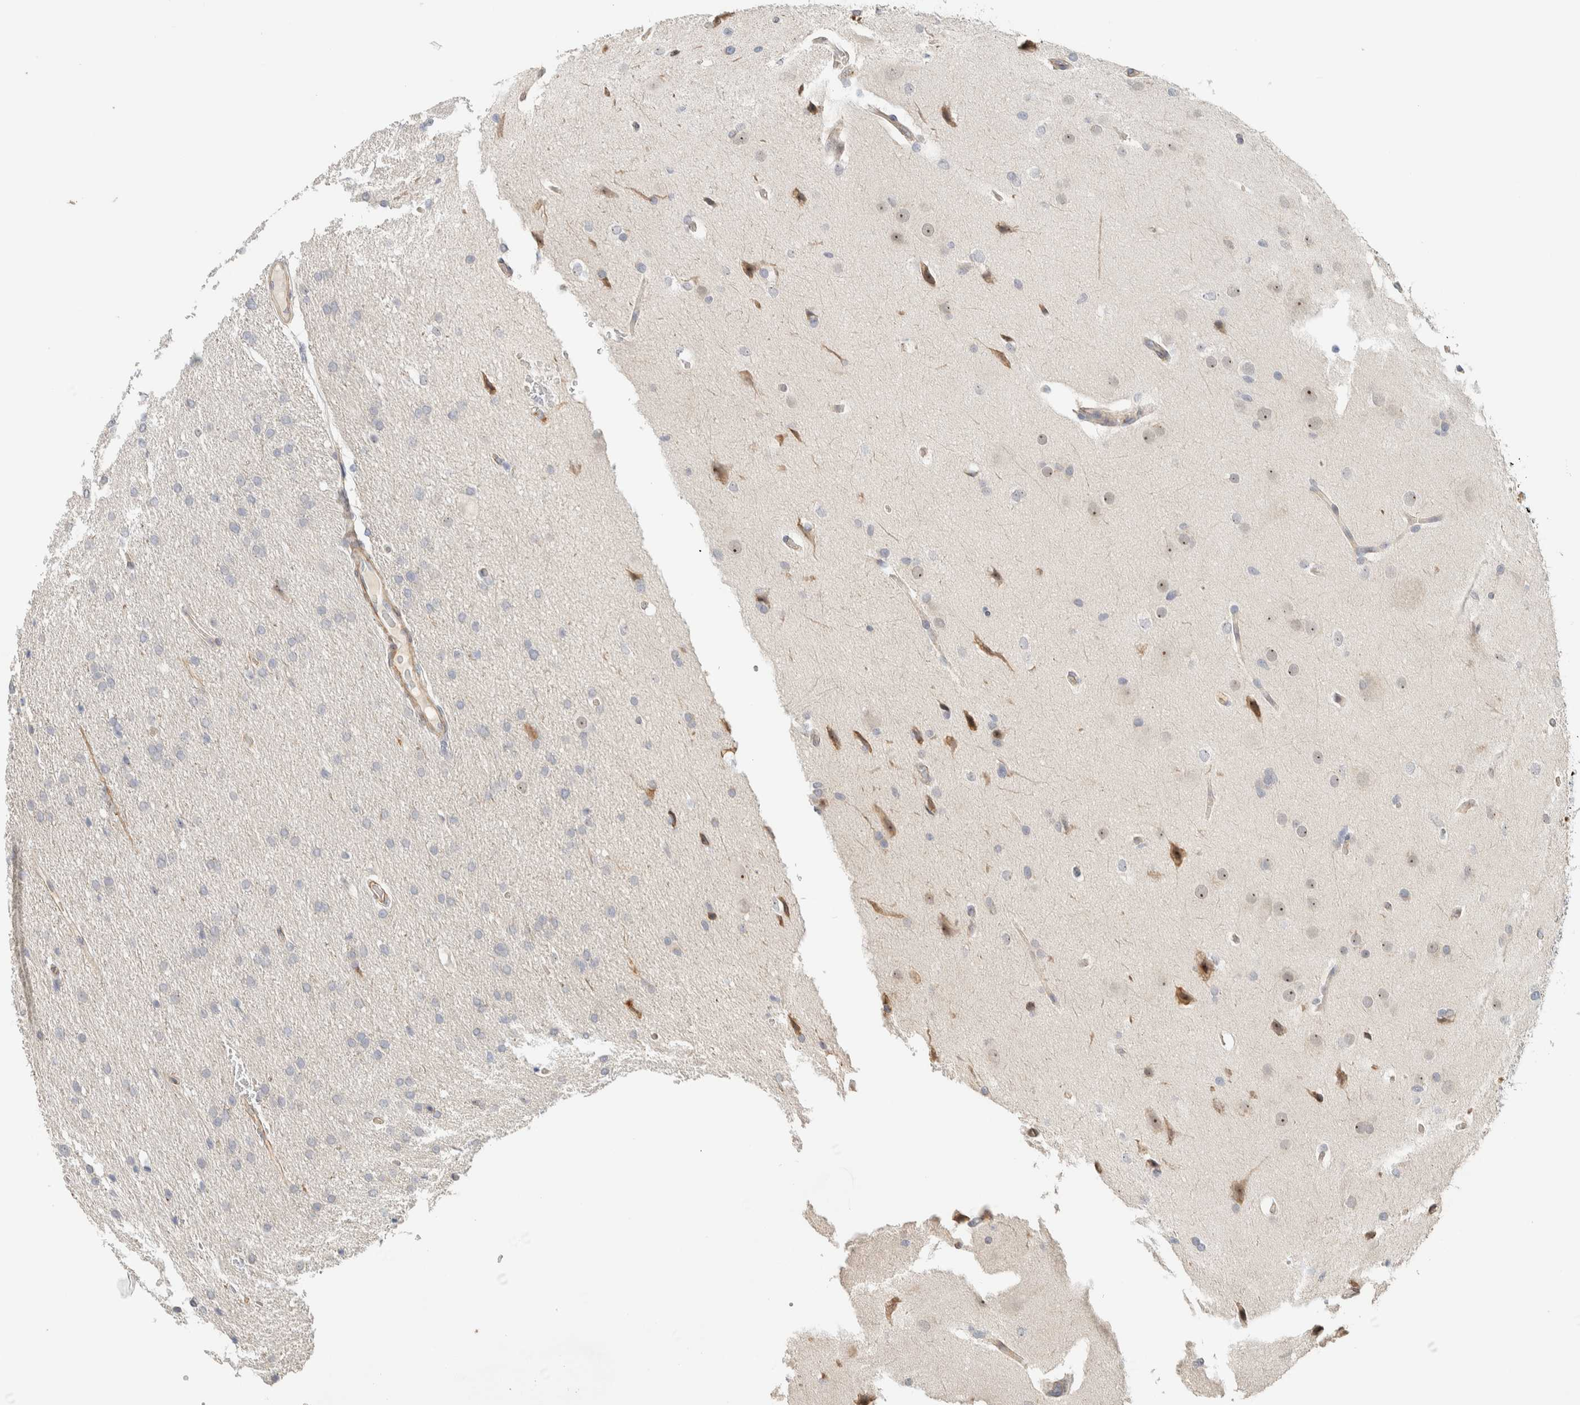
{"staining": {"intensity": "negative", "quantity": "none", "location": "none"}, "tissue": "glioma", "cell_type": "Tumor cells", "image_type": "cancer", "snomed": [{"axis": "morphology", "description": "Glioma, malignant, Low grade"}, {"axis": "topography", "description": "Brain"}], "caption": "Immunohistochemistry (IHC) of malignant glioma (low-grade) demonstrates no positivity in tumor cells.", "gene": "KLHL40", "patient": {"sex": "female", "age": 37}}